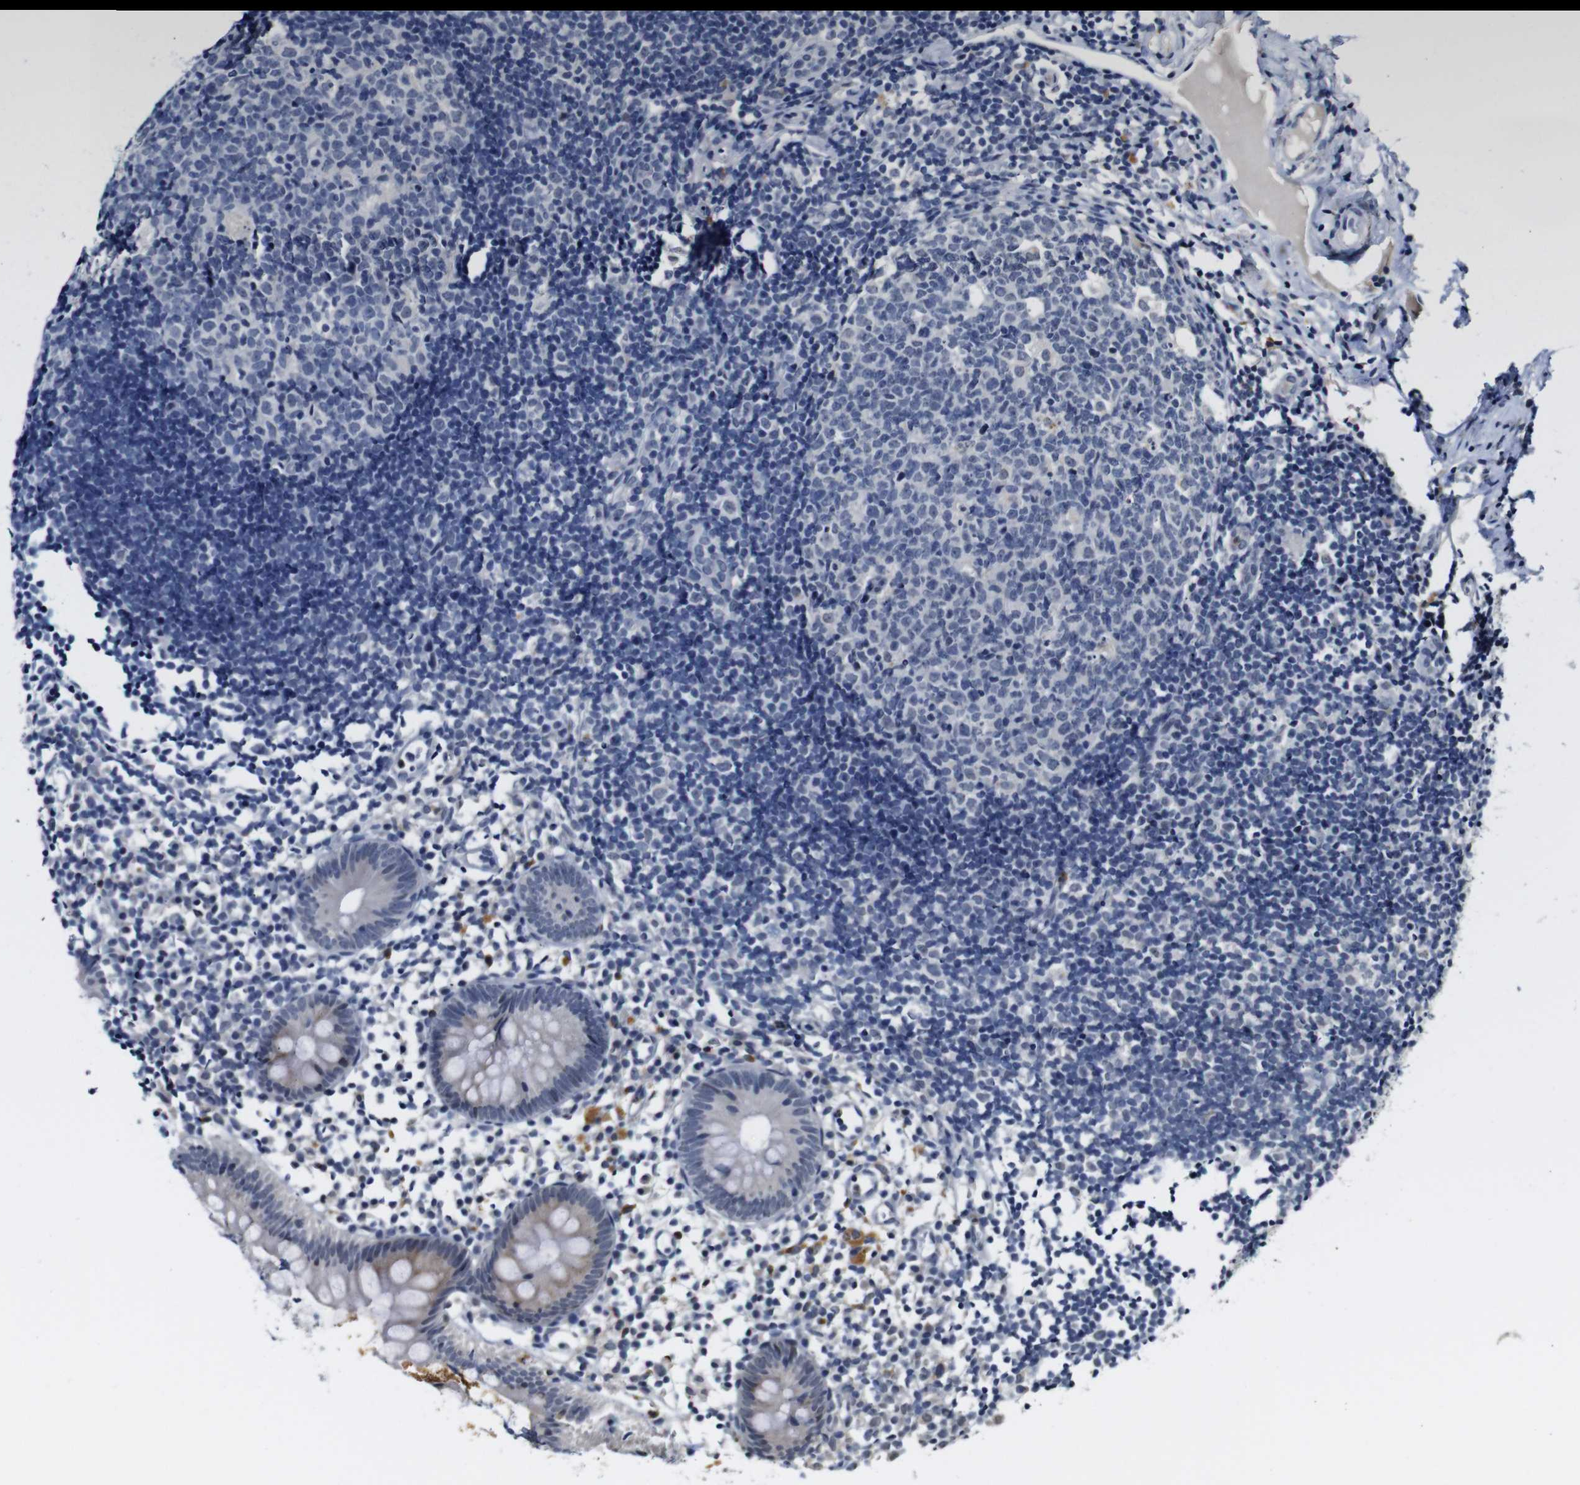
{"staining": {"intensity": "weak", "quantity": "<25%", "location": "cytoplasmic/membranous"}, "tissue": "appendix", "cell_type": "Glandular cells", "image_type": "normal", "snomed": [{"axis": "morphology", "description": "Normal tissue, NOS"}, {"axis": "topography", "description": "Appendix"}], "caption": "High power microscopy histopathology image of an immunohistochemistry (IHC) photomicrograph of benign appendix, revealing no significant positivity in glandular cells.", "gene": "NTRK3", "patient": {"sex": "female", "age": 20}}